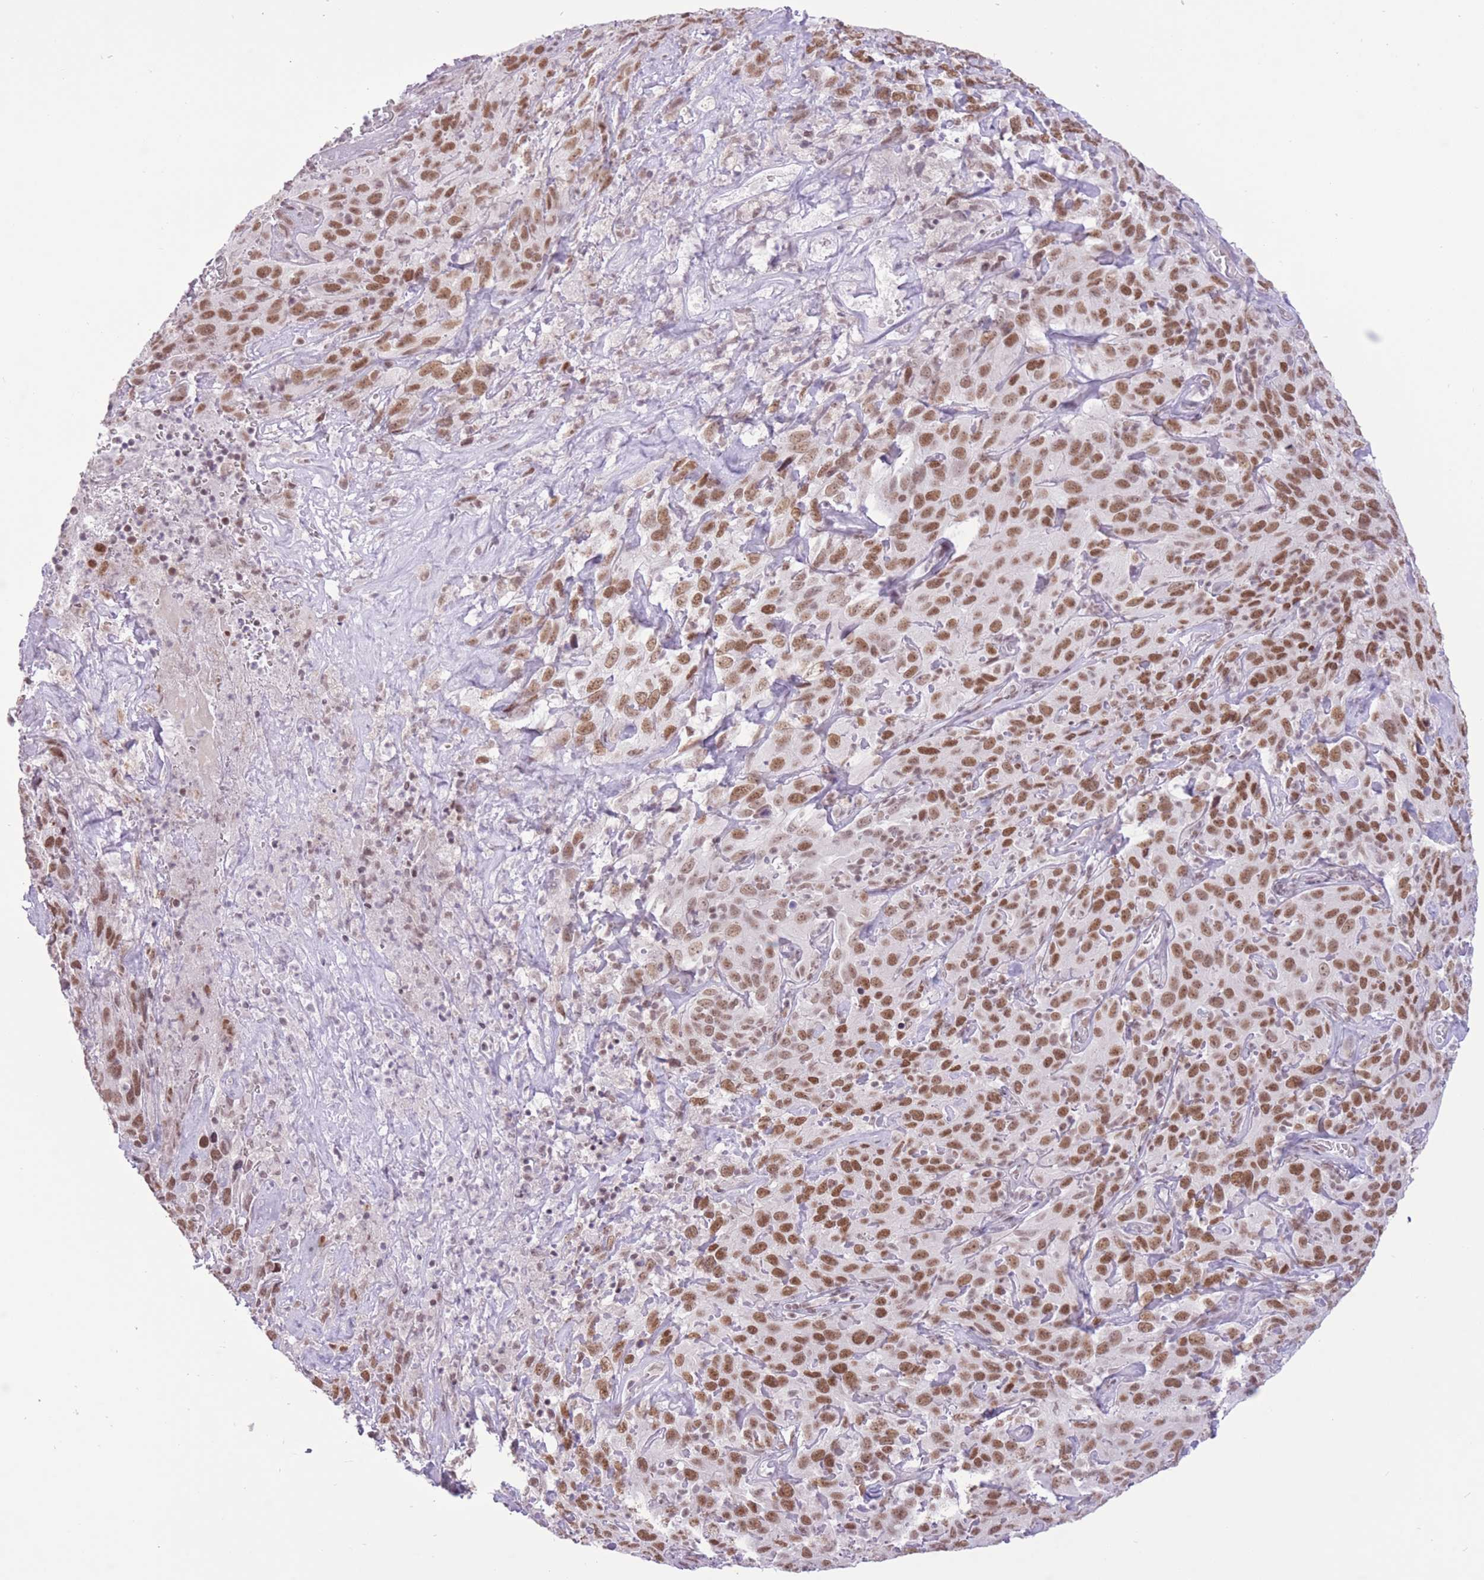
{"staining": {"intensity": "moderate", "quantity": ">75%", "location": "nuclear"}, "tissue": "cervical cancer", "cell_type": "Tumor cells", "image_type": "cancer", "snomed": [{"axis": "morphology", "description": "Squamous cell carcinoma, NOS"}, {"axis": "topography", "description": "Cervix"}], "caption": "About >75% of tumor cells in cervical cancer exhibit moderate nuclear protein positivity as visualized by brown immunohistochemical staining.", "gene": "ZBED5", "patient": {"sex": "female", "age": 51}}